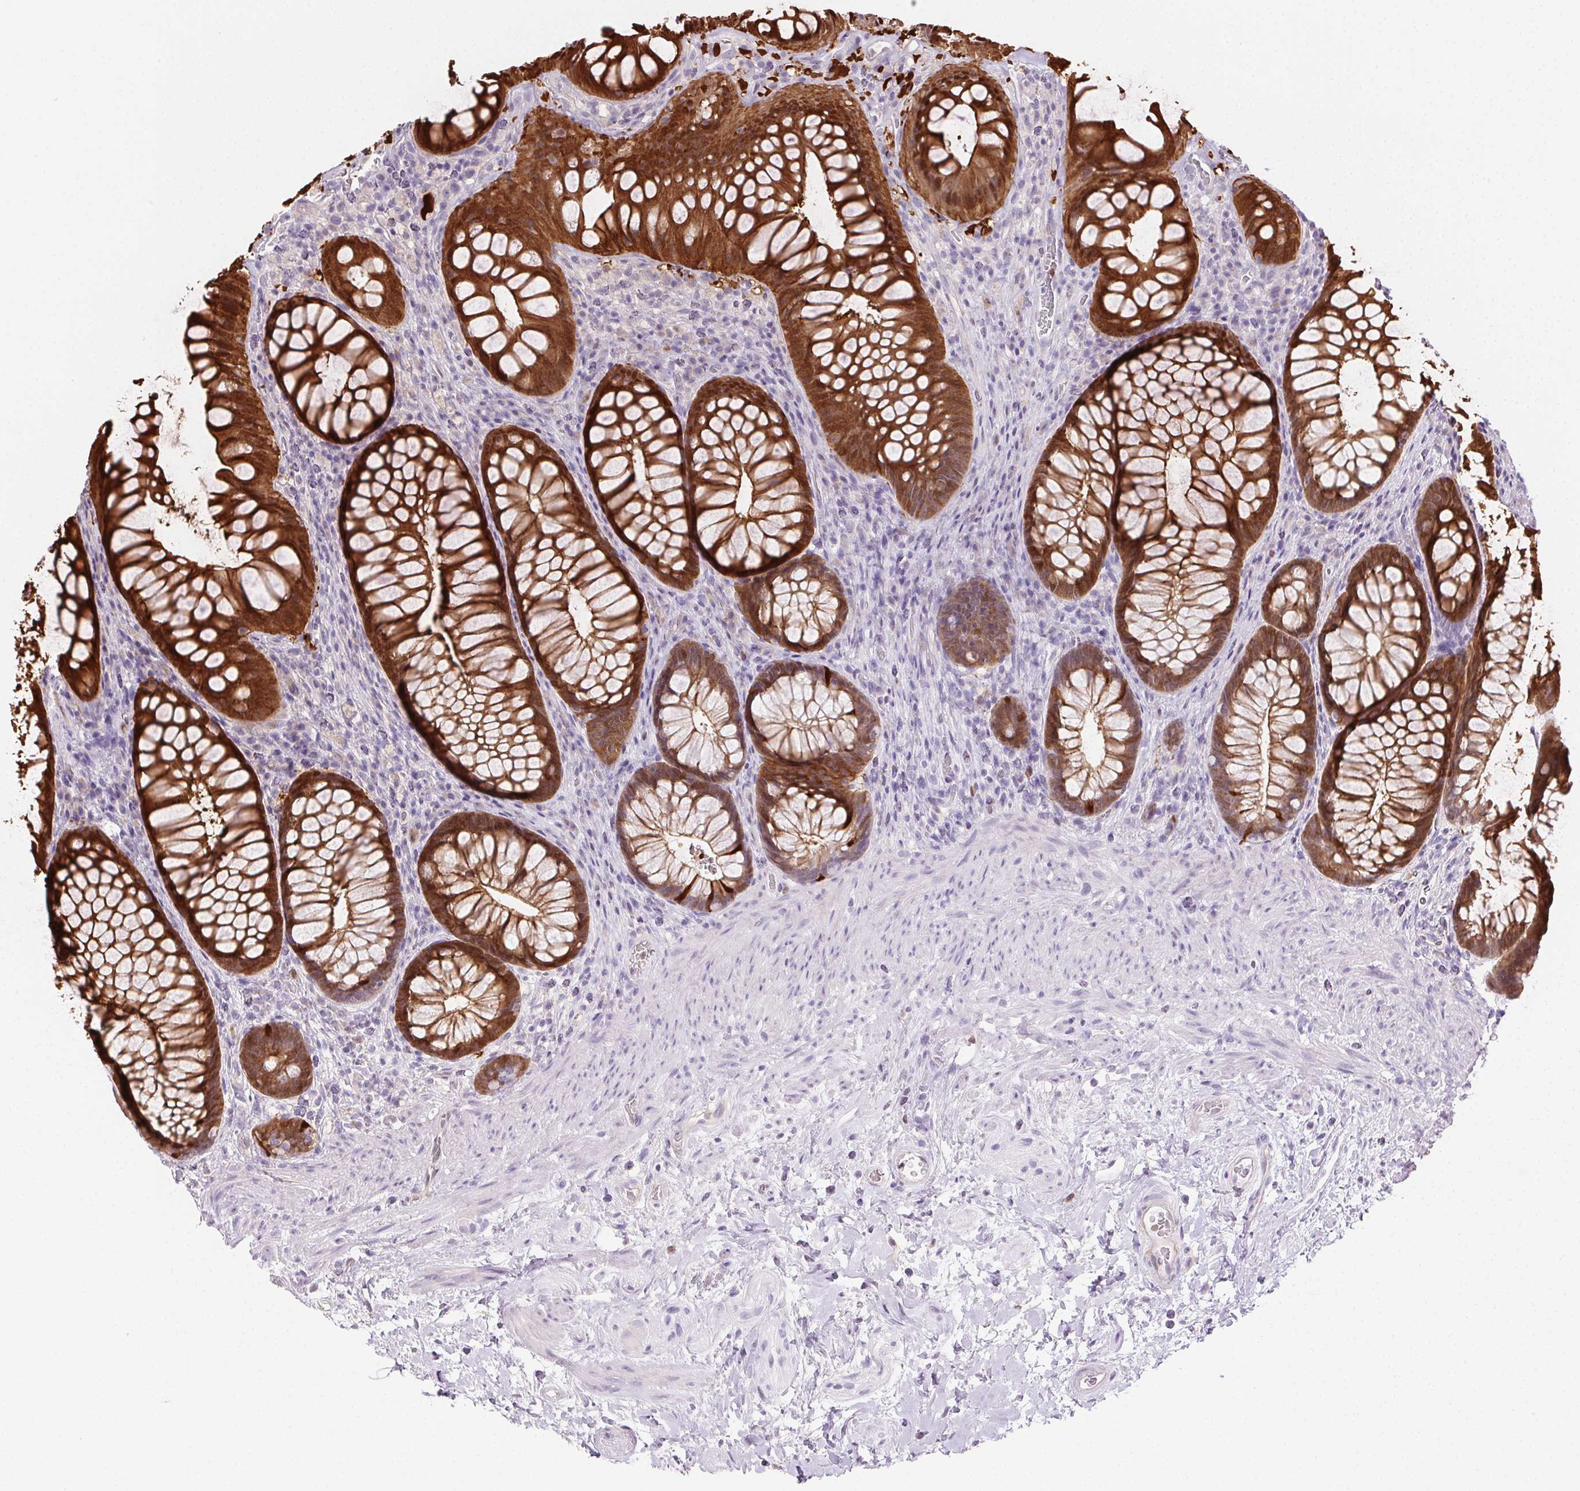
{"staining": {"intensity": "strong", "quantity": ">75%", "location": "cytoplasmic/membranous,nuclear"}, "tissue": "rectum", "cell_type": "Glandular cells", "image_type": "normal", "snomed": [{"axis": "morphology", "description": "Normal tissue, NOS"}, {"axis": "topography", "description": "Smooth muscle"}, {"axis": "topography", "description": "Rectum"}], "caption": "IHC (DAB (3,3'-diaminobenzidine)) staining of normal rectum exhibits strong cytoplasmic/membranous,nuclear protein positivity in approximately >75% of glandular cells.", "gene": "TMEM45A", "patient": {"sex": "male", "age": 53}}